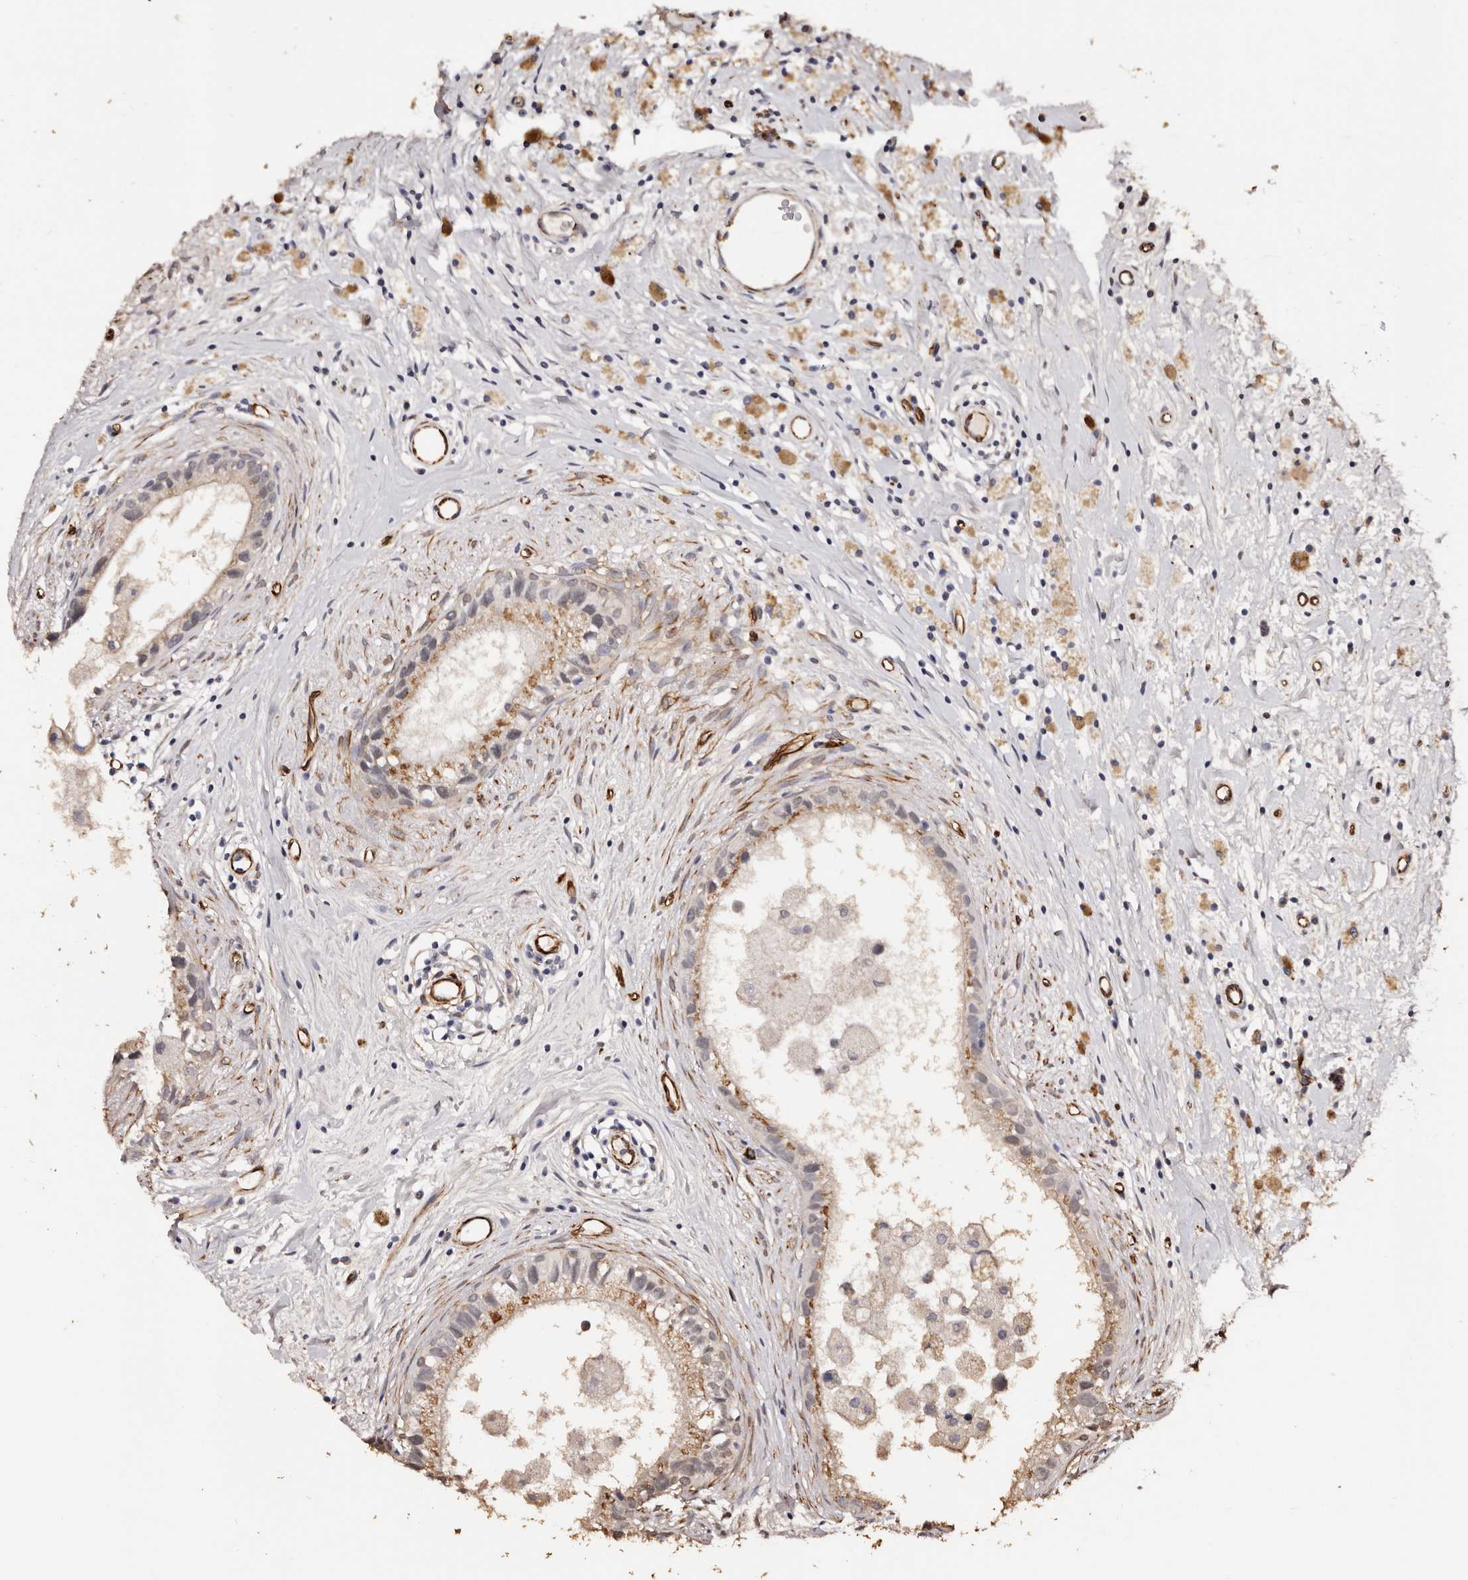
{"staining": {"intensity": "weak", "quantity": "25%-75%", "location": "cytoplasmic/membranous,nuclear"}, "tissue": "epididymis", "cell_type": "Glandular cells", "image_type": "normal", "snomed": [{"axis": "morphology", "description": "Normal tissue, NOS"}, {"axis": "topography", "description": "Epididymis"}], "caption": "Protein staining by immunohistochemistry reveals weak cytoplasmic/membranous,nuclear expression in approximately 25%-75% of glandular cells in unremarkable epididymis.", "gene": "ZNF557", "patient": {"sex": "male", "age": 80}}